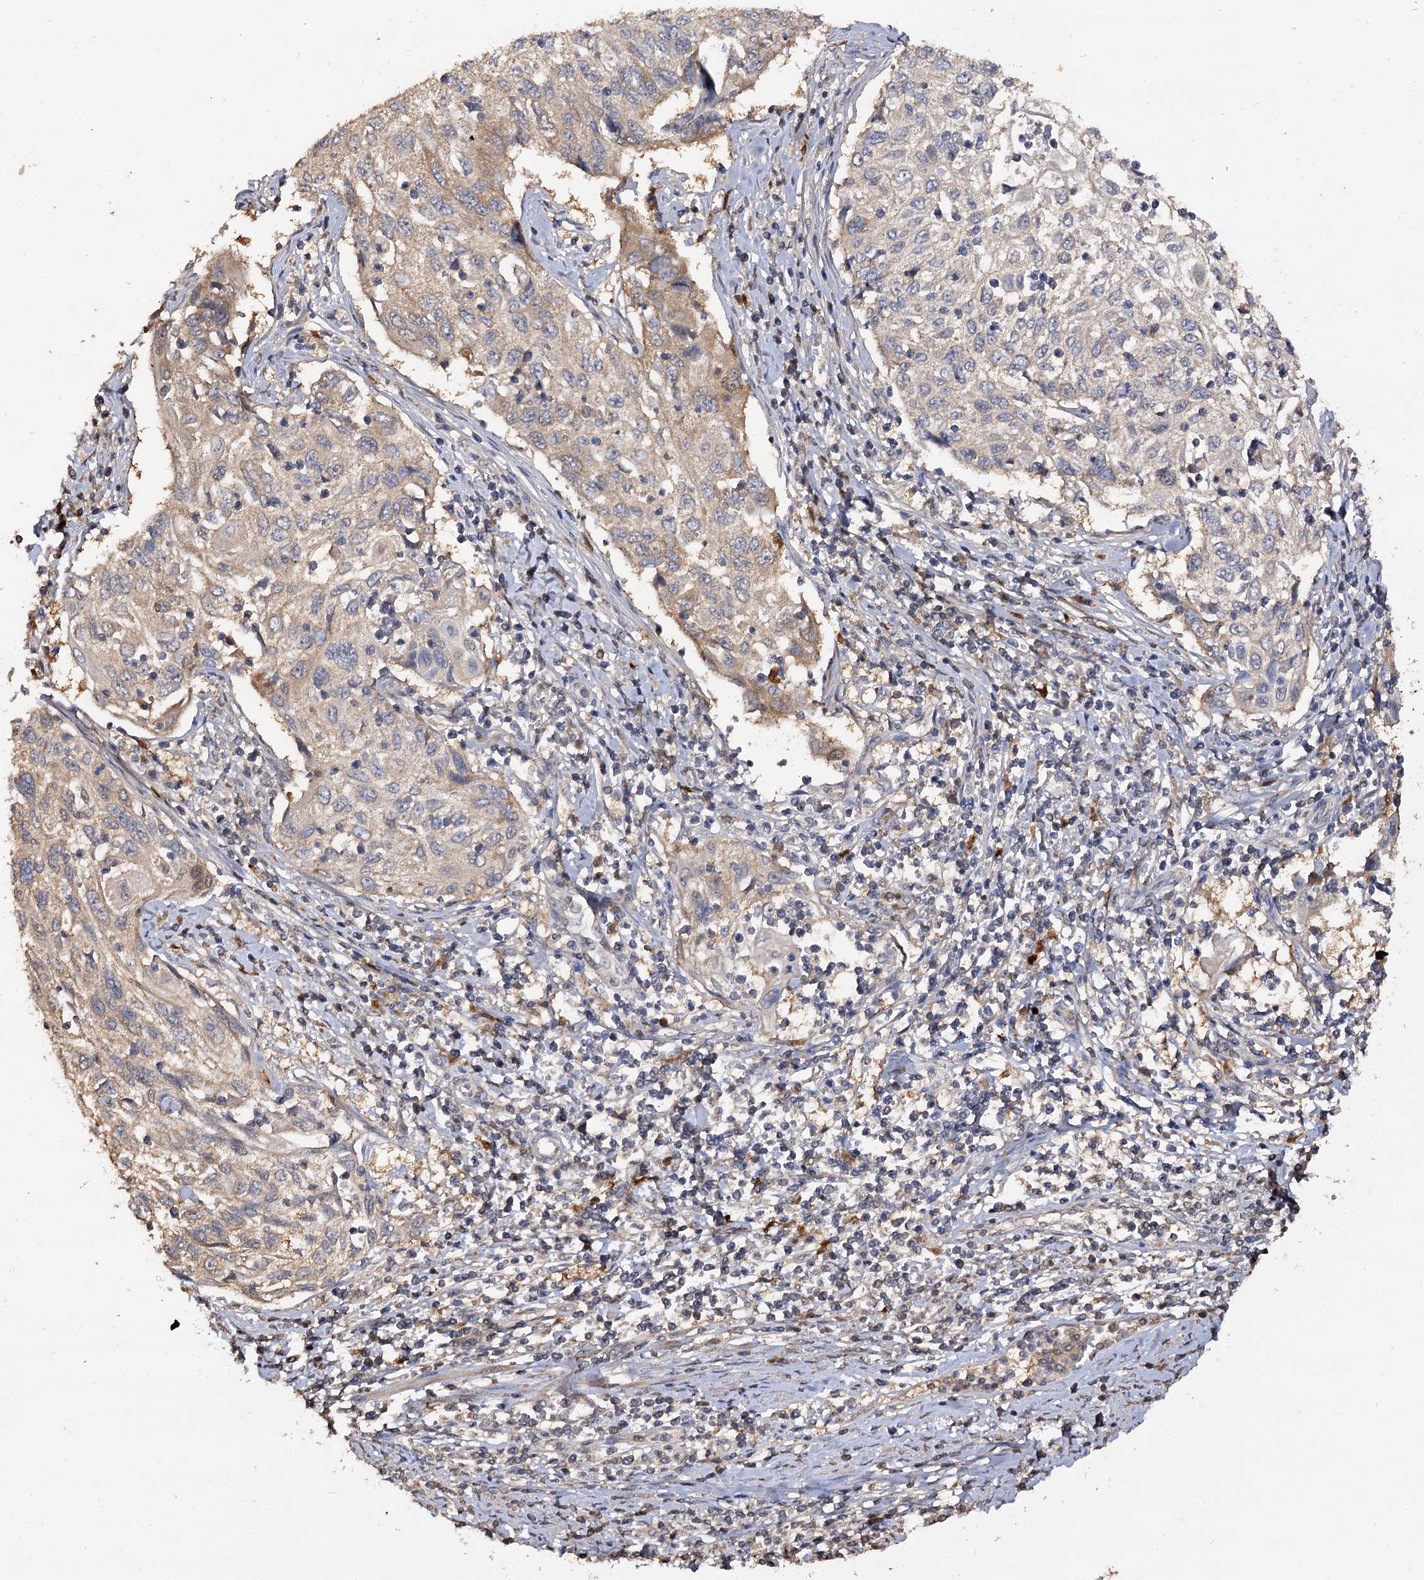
{"staining": {"intensity": "weak", "quantity": "25%-75%", "location": "cytoplasmic/membranous"}, "tissue": "cervical cancer", "cell_type": "Tumor cells", "image_type": "cancer", "snomed": [{"axis": "morphology", "description": "Squamous cell carcinoma, NOS"}, {"axis": "topography", "description": "Cervix"}], "caption": "Approximately 25%-75% of tumor cells in squamous cell carcinoma (cervical) demonstrate weak cytoplasmic/membranous protein positivity as visualized by brown immunohistochemical staining.", "gene": "ARL13A", "patient": {"sex": "female", "age": 70}}